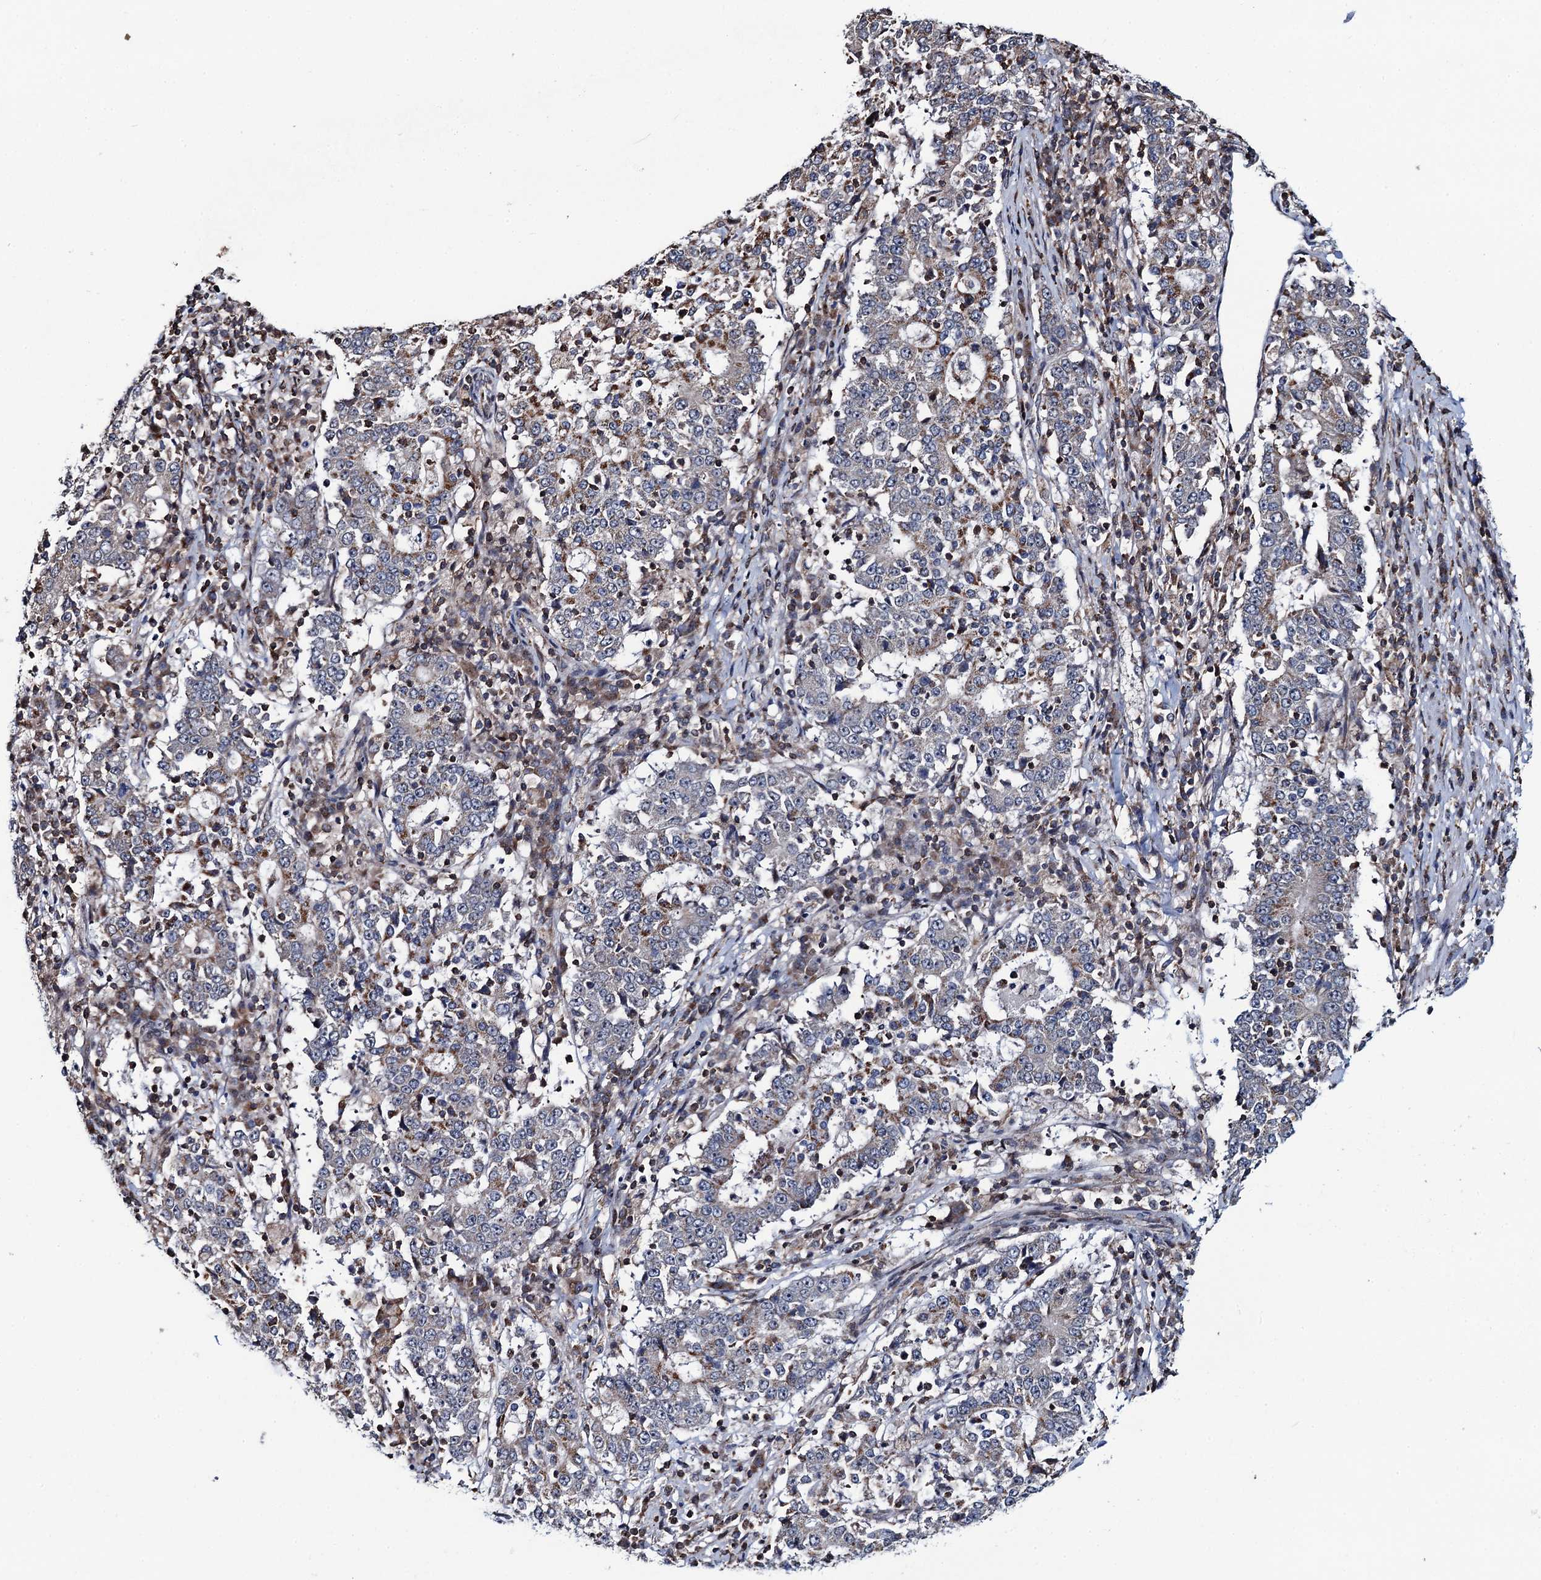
{"staining": {"intensity": "negative", "quantity": "none", "location": "none"}, "tissue": "stomach cancer", "cell_type": "Tumor cells", "image_type": "cancer", "snomed": [{"axis": "morphology", "description": "Adenocarcinoma, NOS"}, {"axis": "topography", "description": "Stomach"}], "caption": "Immunohistochemistry (IHC) of stomach cancer reveals no positivity in tumor cells.", "gene": "CCDC102A", "patient": {"sex": "male", "age": 59}}